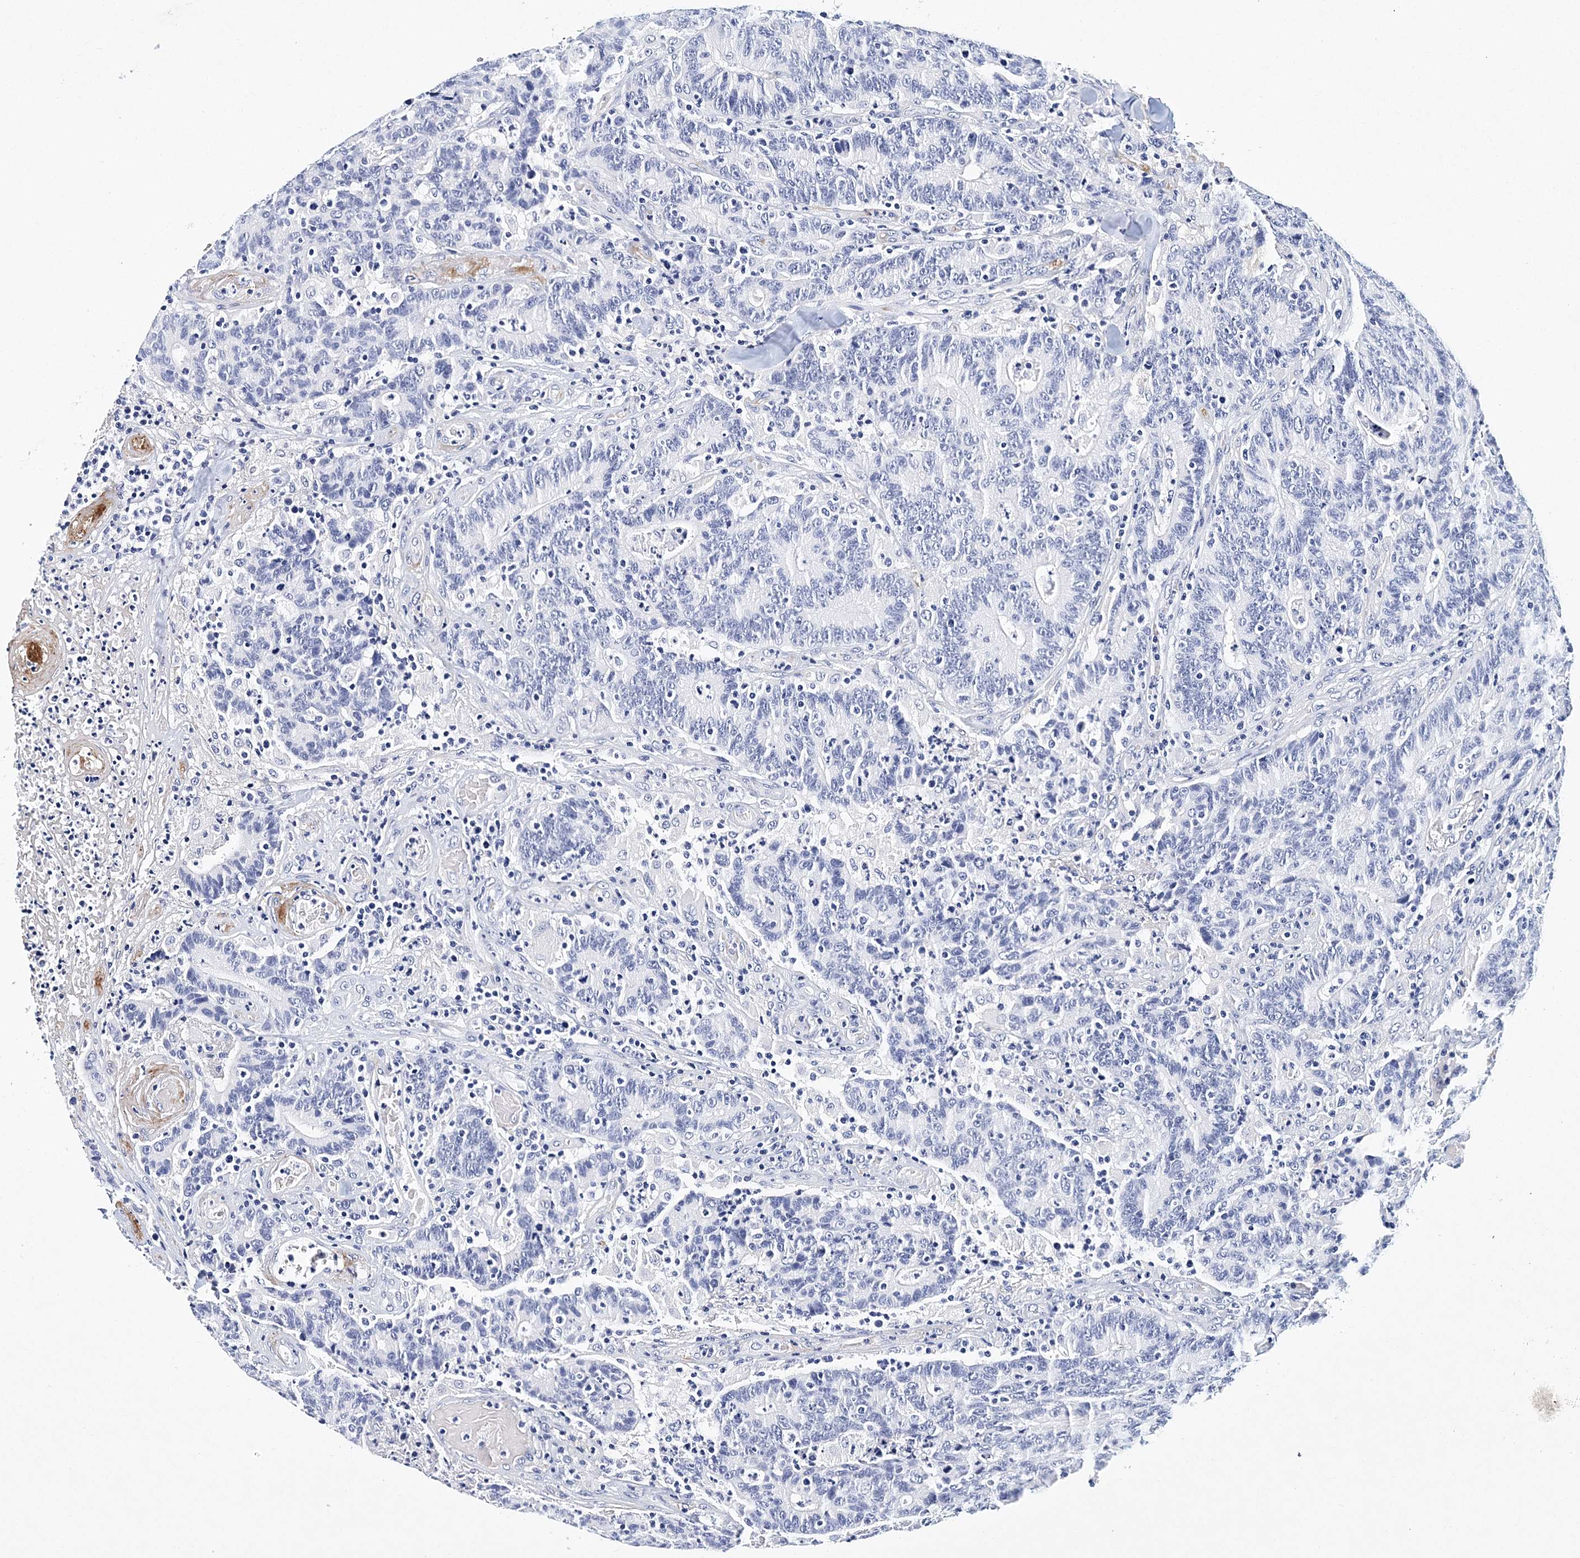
{"staining": {"intensity": "negative", "quantity": "none", "location": "none"}, "tissue": "colorectal cancer", "cell_type": "Tumor cells", "image_type": "cancer", "snomed": [{"axis": "morphology", "description": "Normal tissue, NOS"}, {"axis": "morphology", "description": "Adenocarcinoma, NOS"}, {"axis": "topography", "description": "Colon"}], "caption": "IHC micrograph of neoplastic tissue: human colorectal cancer (adenocarcinoma) stained with DAB (3,3'-diaminobenzidine) reveals no significant protein positivity in tumor cells.", "gene": "ITGA2B", "patient": {"sex": "female", "age": 75}}